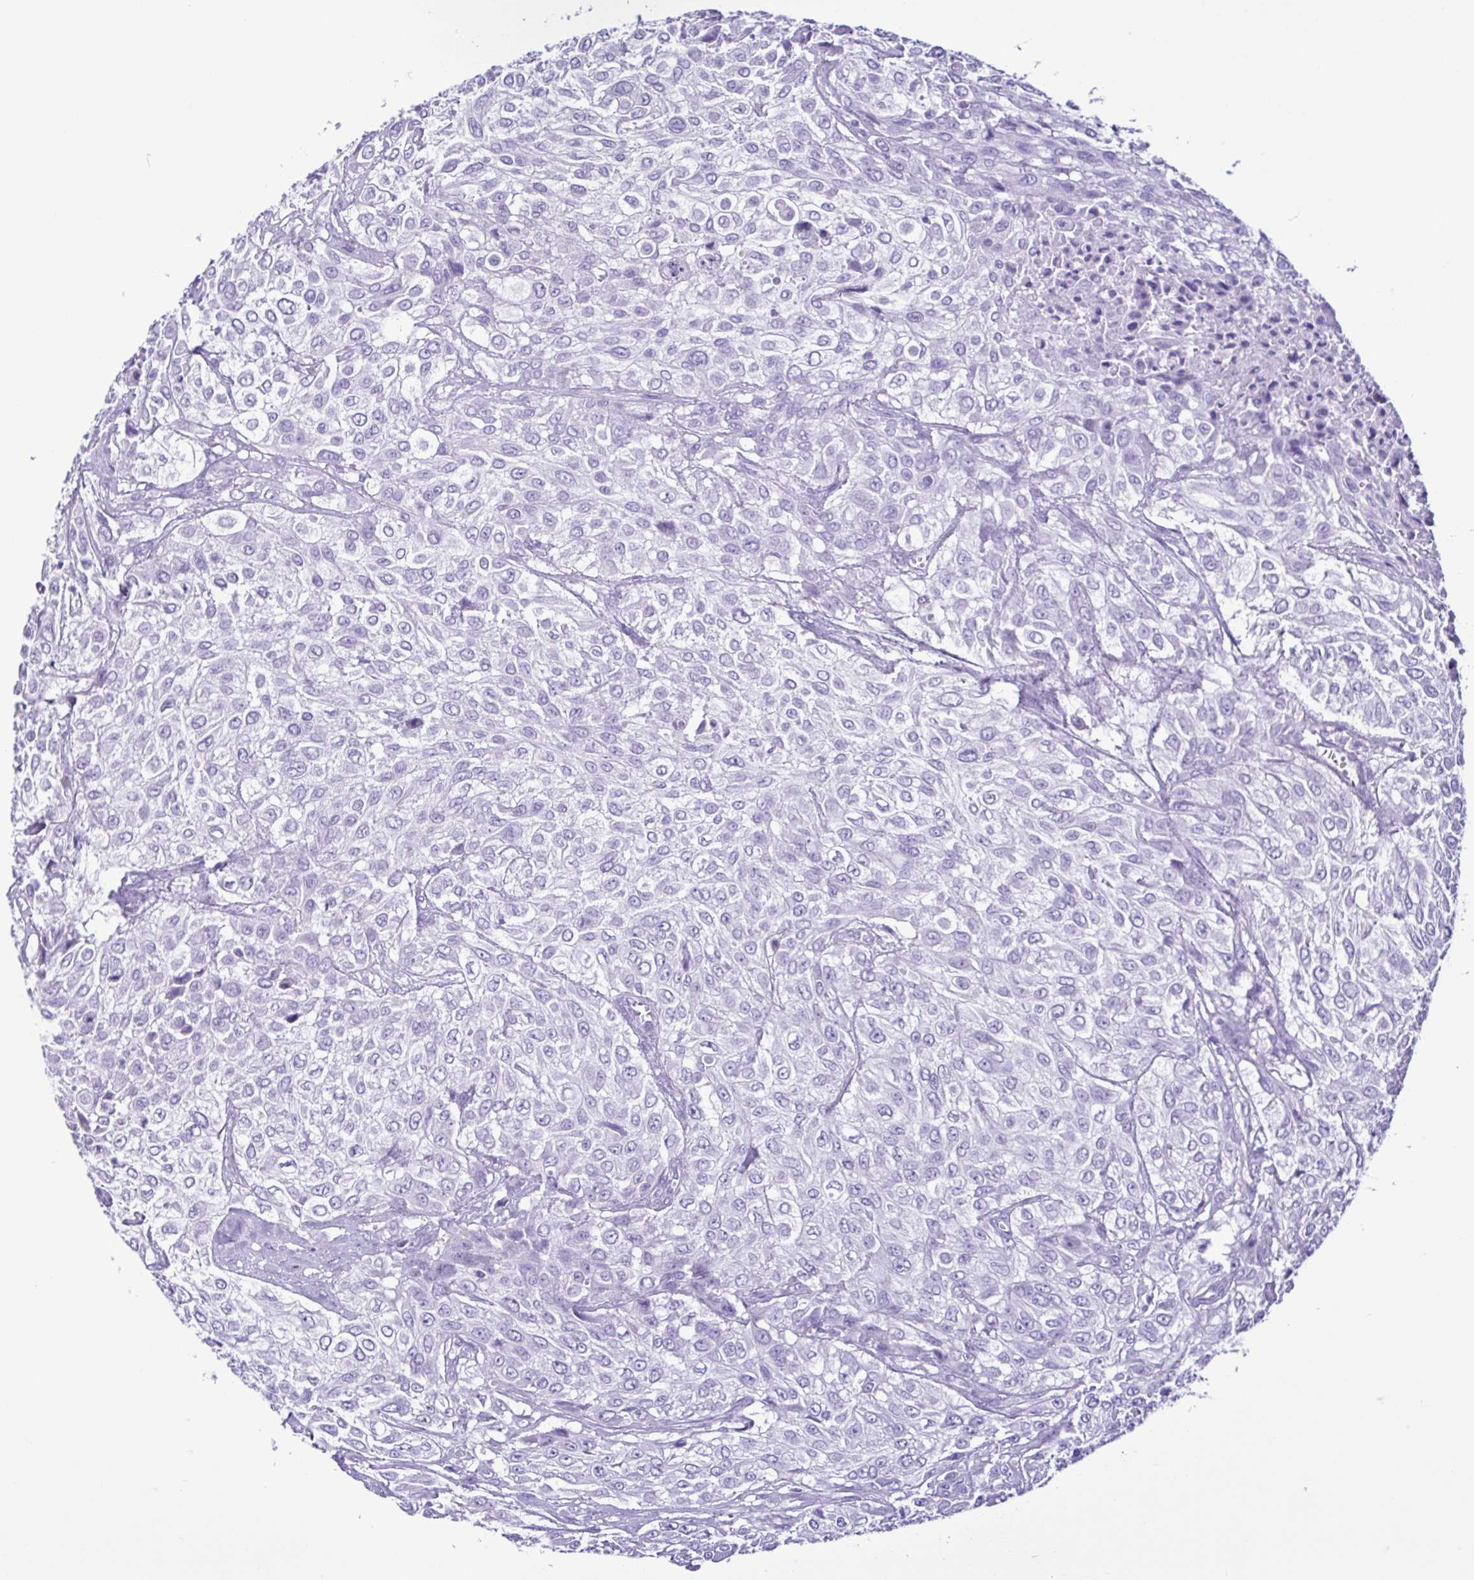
{"staining": {"intensity": "negative", "quantity": "none", "location": "none"}, "tissue": "urothelial cancer", "cell_type": "Tumor cells", "image_type": "cancer", "snomed": [{"axis": "morphology", "description": "Urothelial carcinoma, High grade"}, {"axis": "topography", "description": "Urinary bladder"}], "caption": "DAB (3,3'-diaminobenzidine) immunohistochemical staining of urothelial cancer shows no significant staining in tumor cells.", "gene": "SPATA16", "patient": {"sex": "male", "age": 57}}